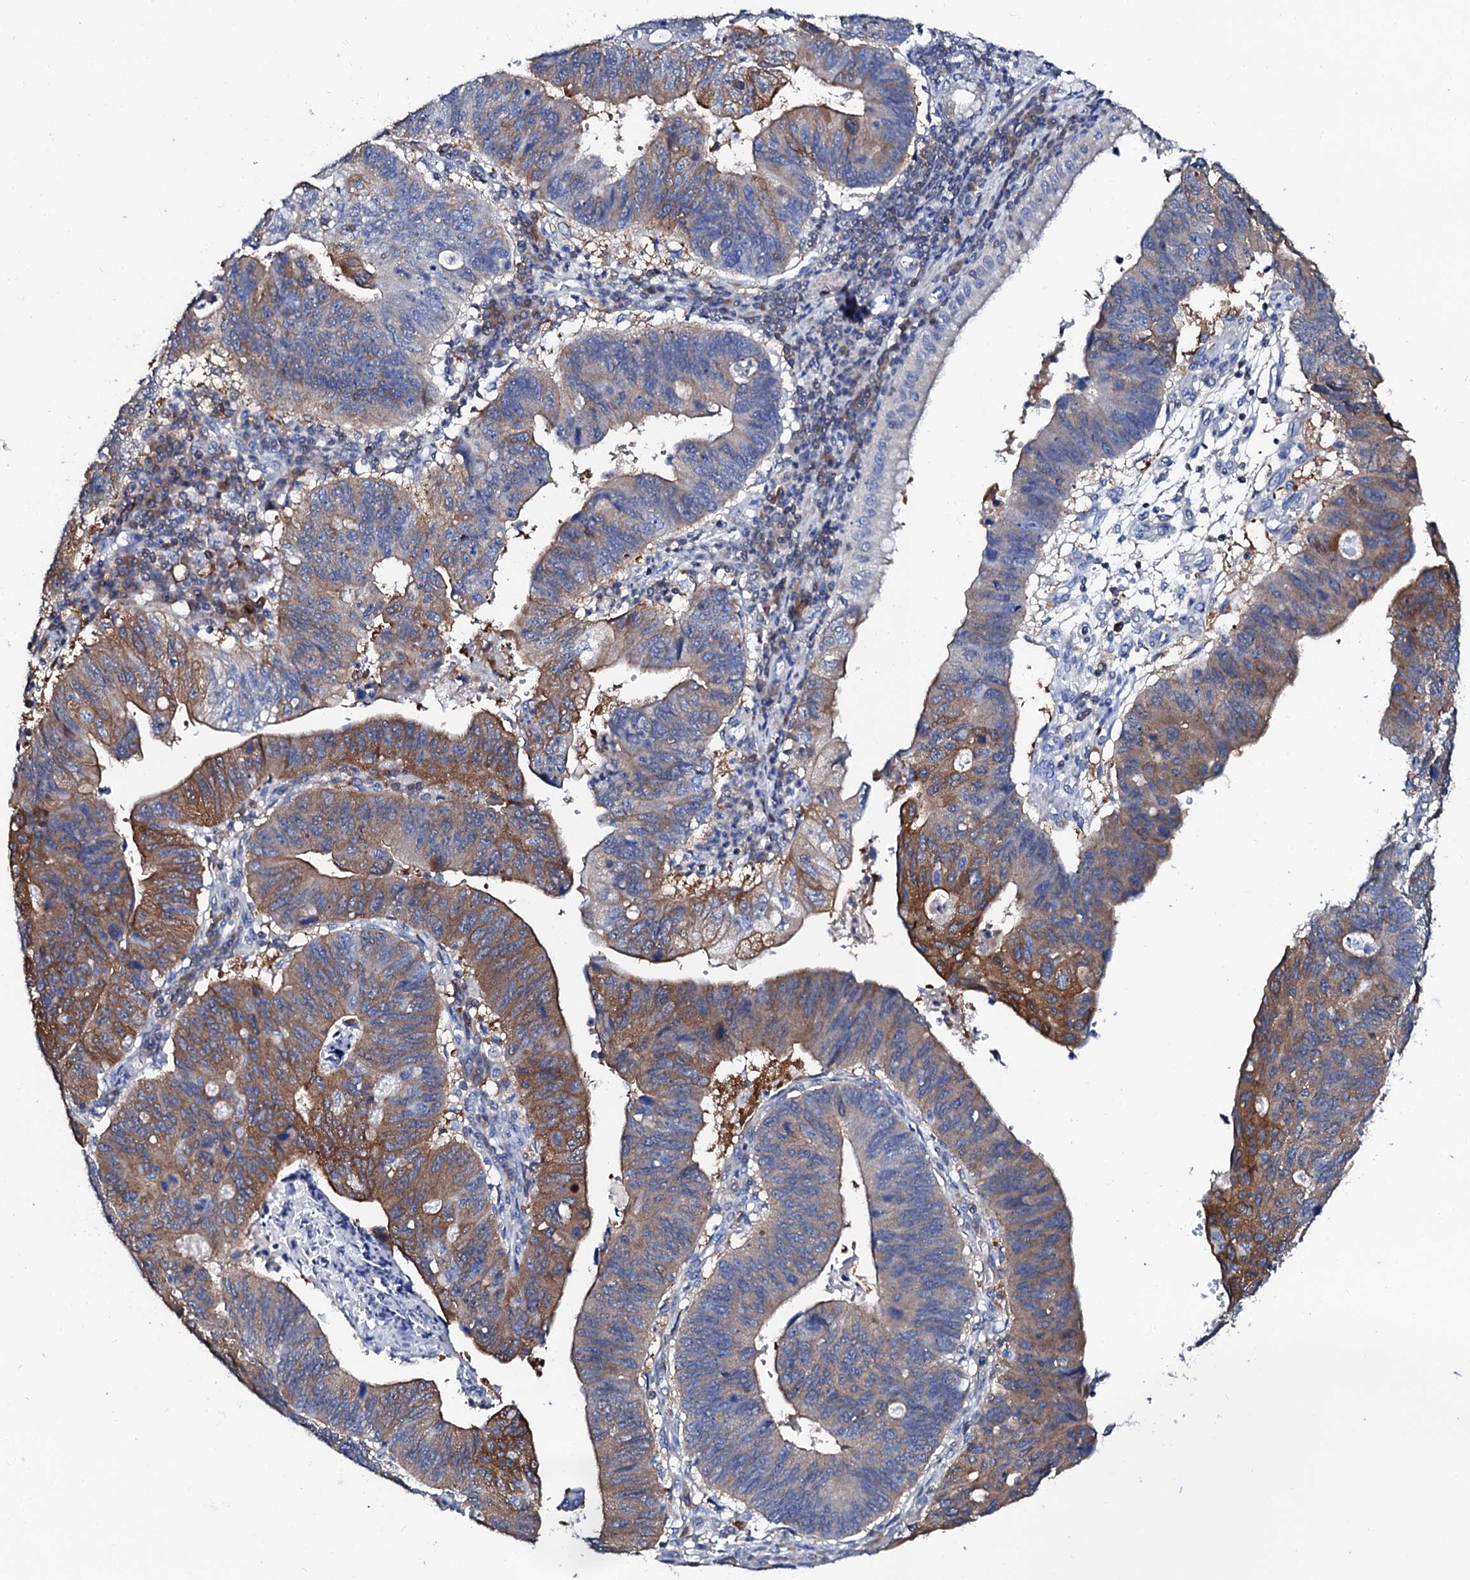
{"staining": {"intensity": "moderate", "quantity": "25%-75%", "location": "cytoplasmic/membranous"}, "tissue": "stomach cancer", "cell_type": "Tumor cells", "image_type": "cancer", "snomed": [{"axis": "morphology", "description": "Adenocarcinoma, NOS"}, {"axis": "topography", "description": "Stomach"}], "caption": "An IHC image of neoplastic tissue is shown. Protein staining in brown shows moderate cytoplasmic/membranous positivity in stomach adenocarcinoma within tumor cells.", "gene": "GLB1L3", "patient": {"sex": "male", "age": 59}}